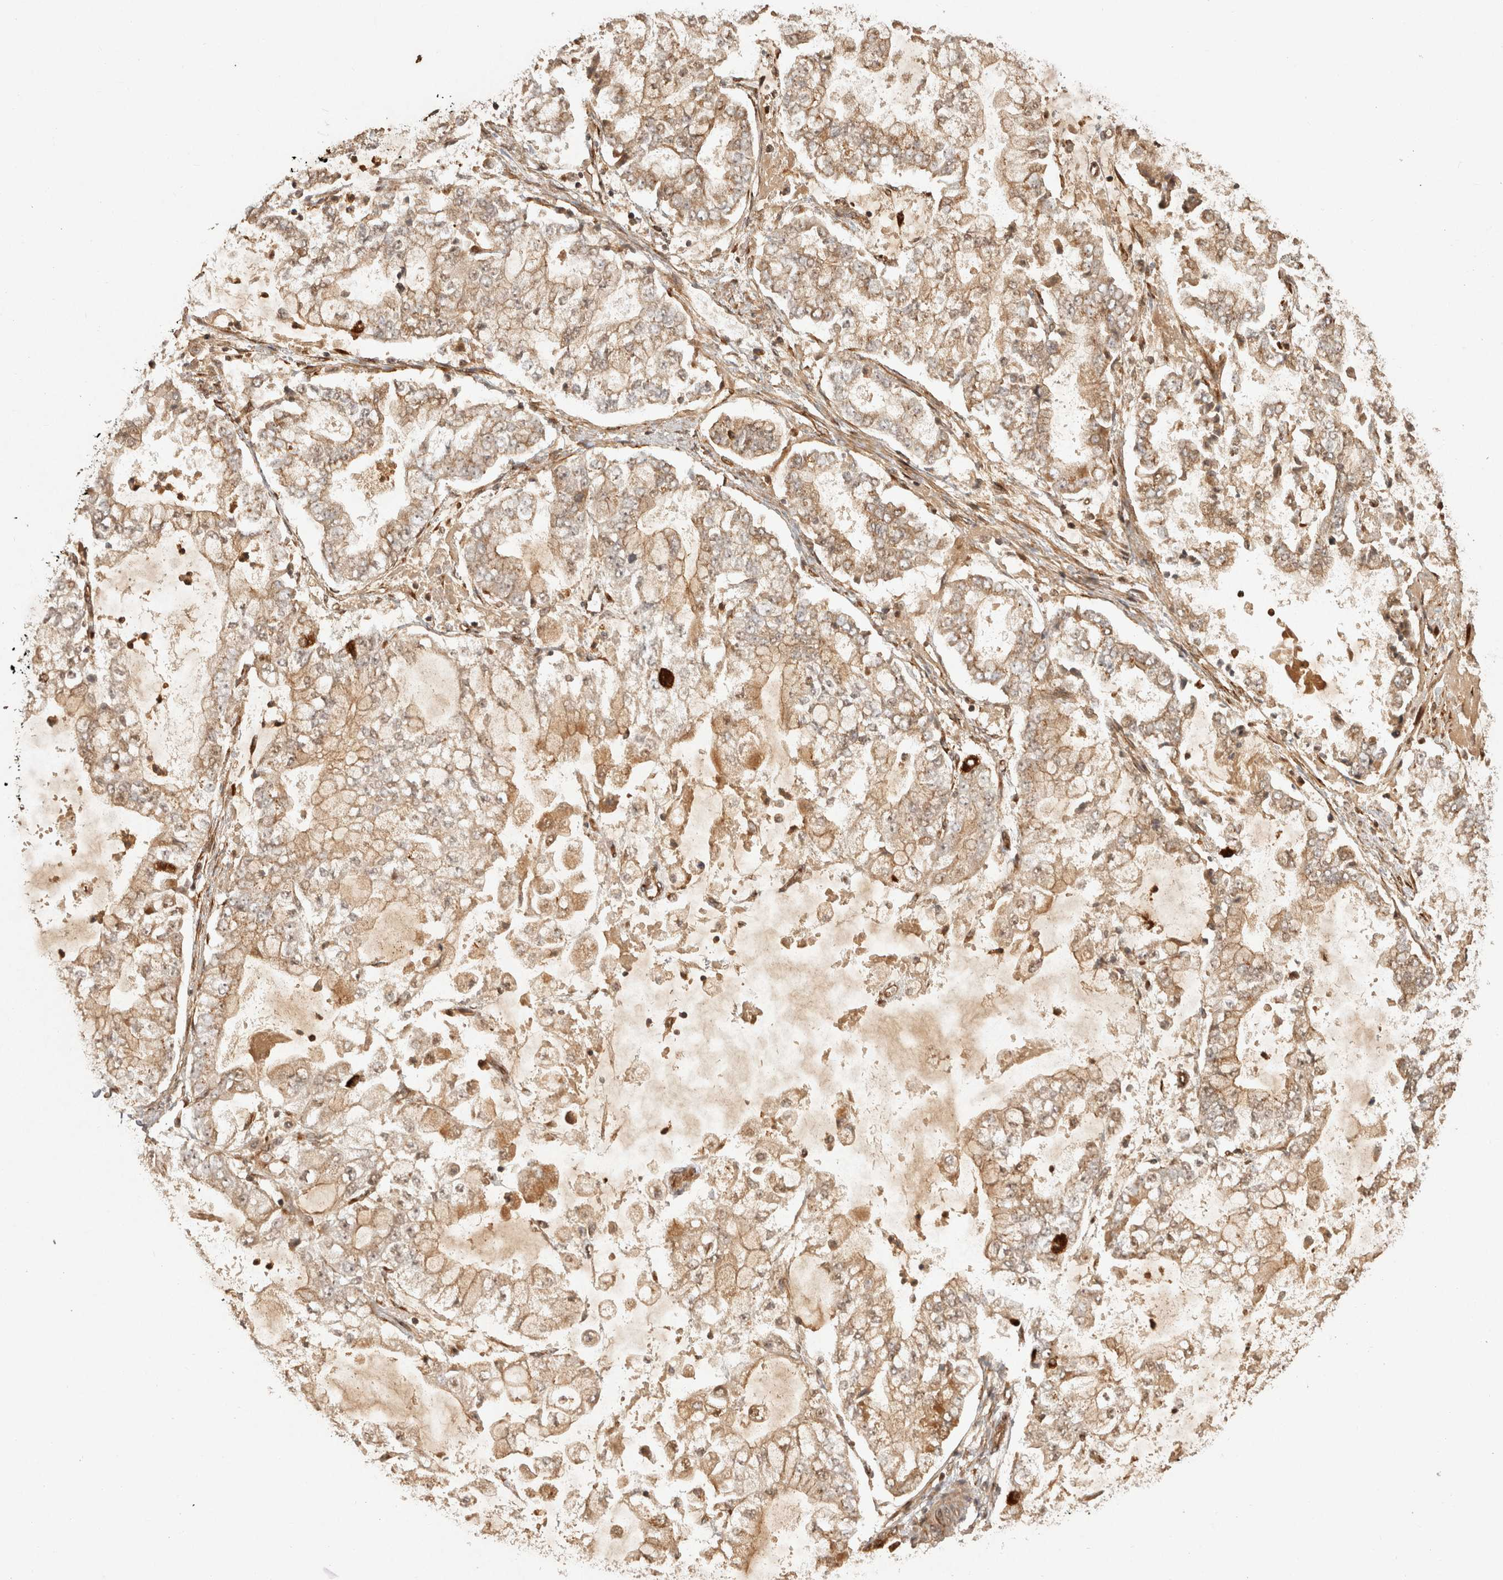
{"staining": {"intensity": "weak", "quantity": ">75%", "location": "cytoplasmic/membranous"}, "tissue": "stomach cancer", "cell_type": "Tumor cells", "image_type": "cancer", "snomed": [{"axis": "morphology", "description": "Adenocarcinoma, NOS"}, {"axis": "topography", "description": "Stomach"}], "caption": "This image exhibits immunohistochemistry (IHC) staining of human adenocarcinoma (stomach), with low weak cytoplasmic/membranous expression in about >75% of tumor cells.", "gene": "CAMSAP2", "patient": {"sex": "male", "age": 76}}